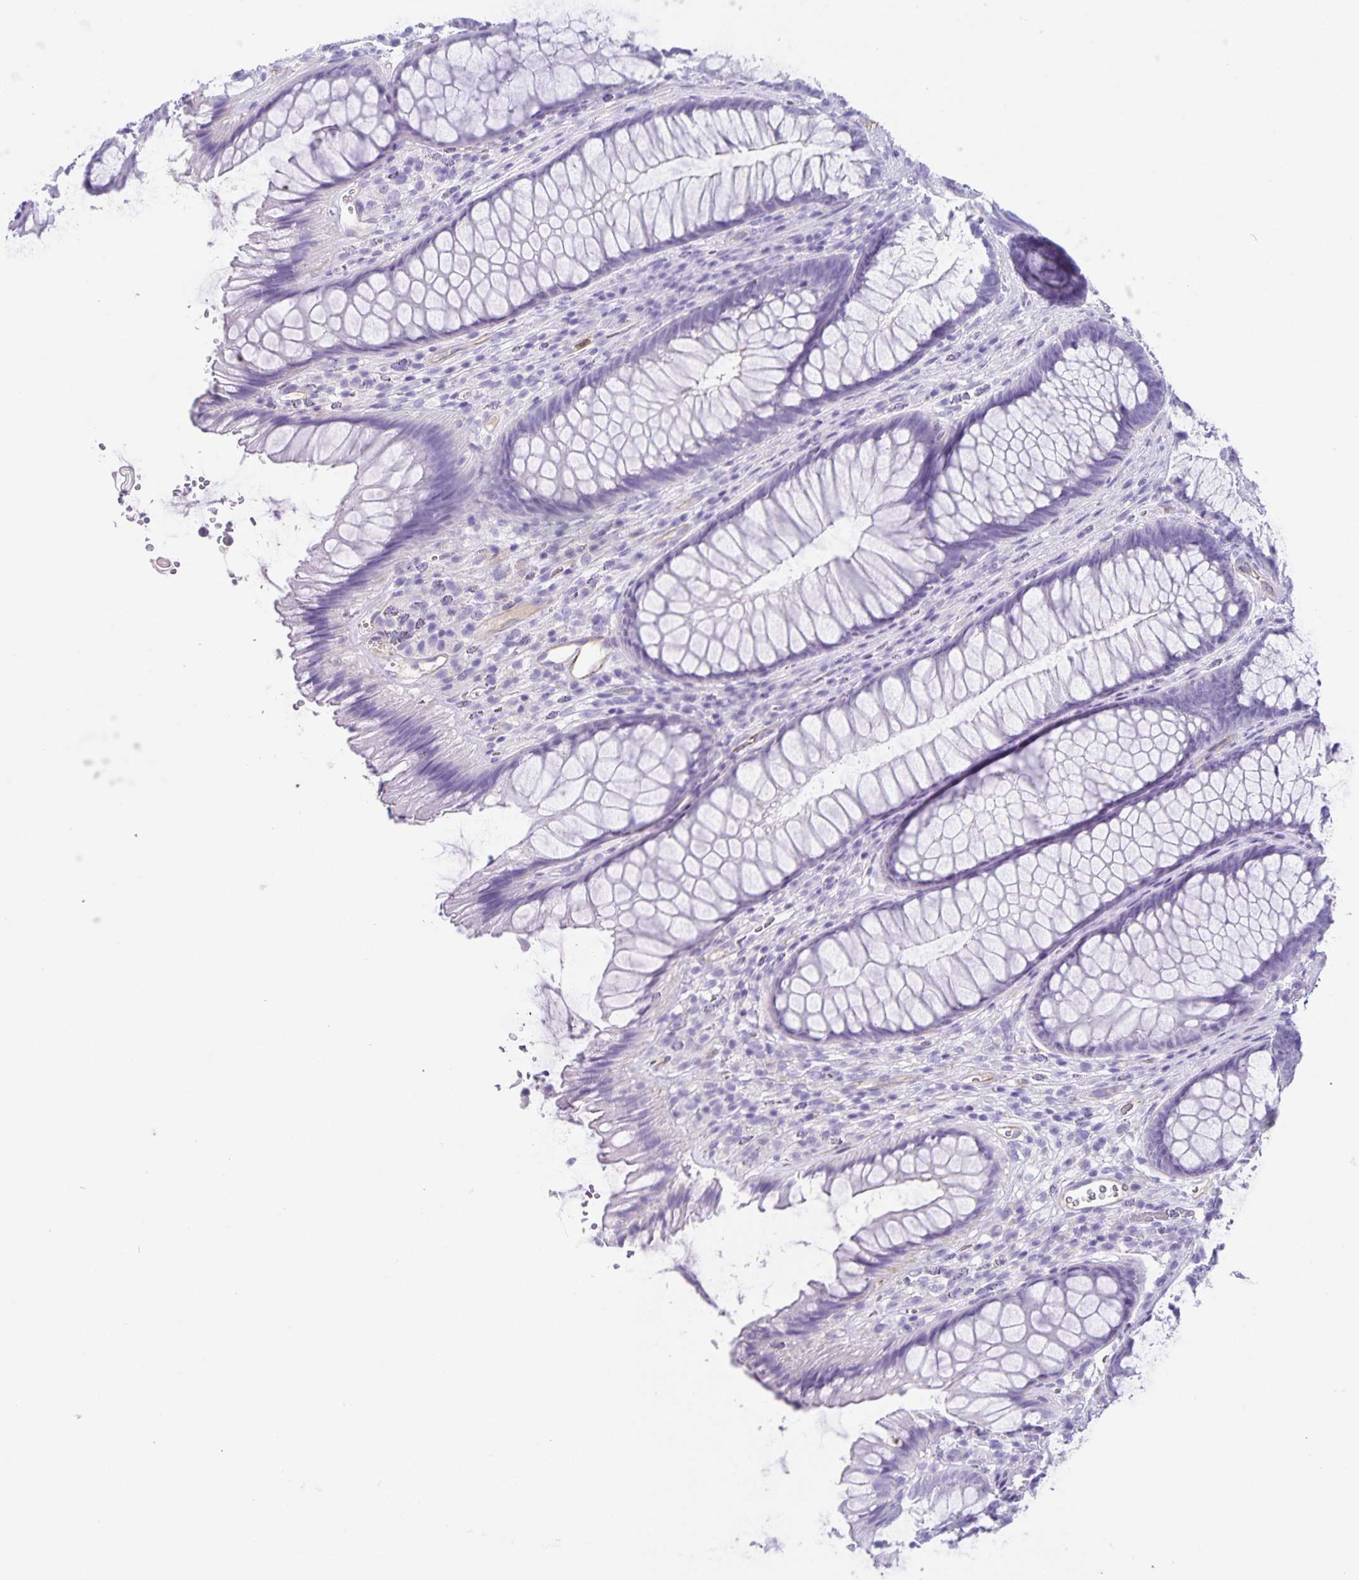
{"staining": {"intensity": "negative", "quantity": "none", "location": "none"}, "tissue": "rectum", "cell_type": "Glandular cells", "image_type": "normal", "snomed": [{"axis": "morphology", "description": "Normal tissue, NOS"}, {"axis": "topography", "description": "Rectum"}], "caption": "Rectum stained for a protein using immunohistochemistry (IHC) demonstrates no staining glandular cells.", "gene": "UBQLN3", "patient": {"sex": "male", "age": 53}}